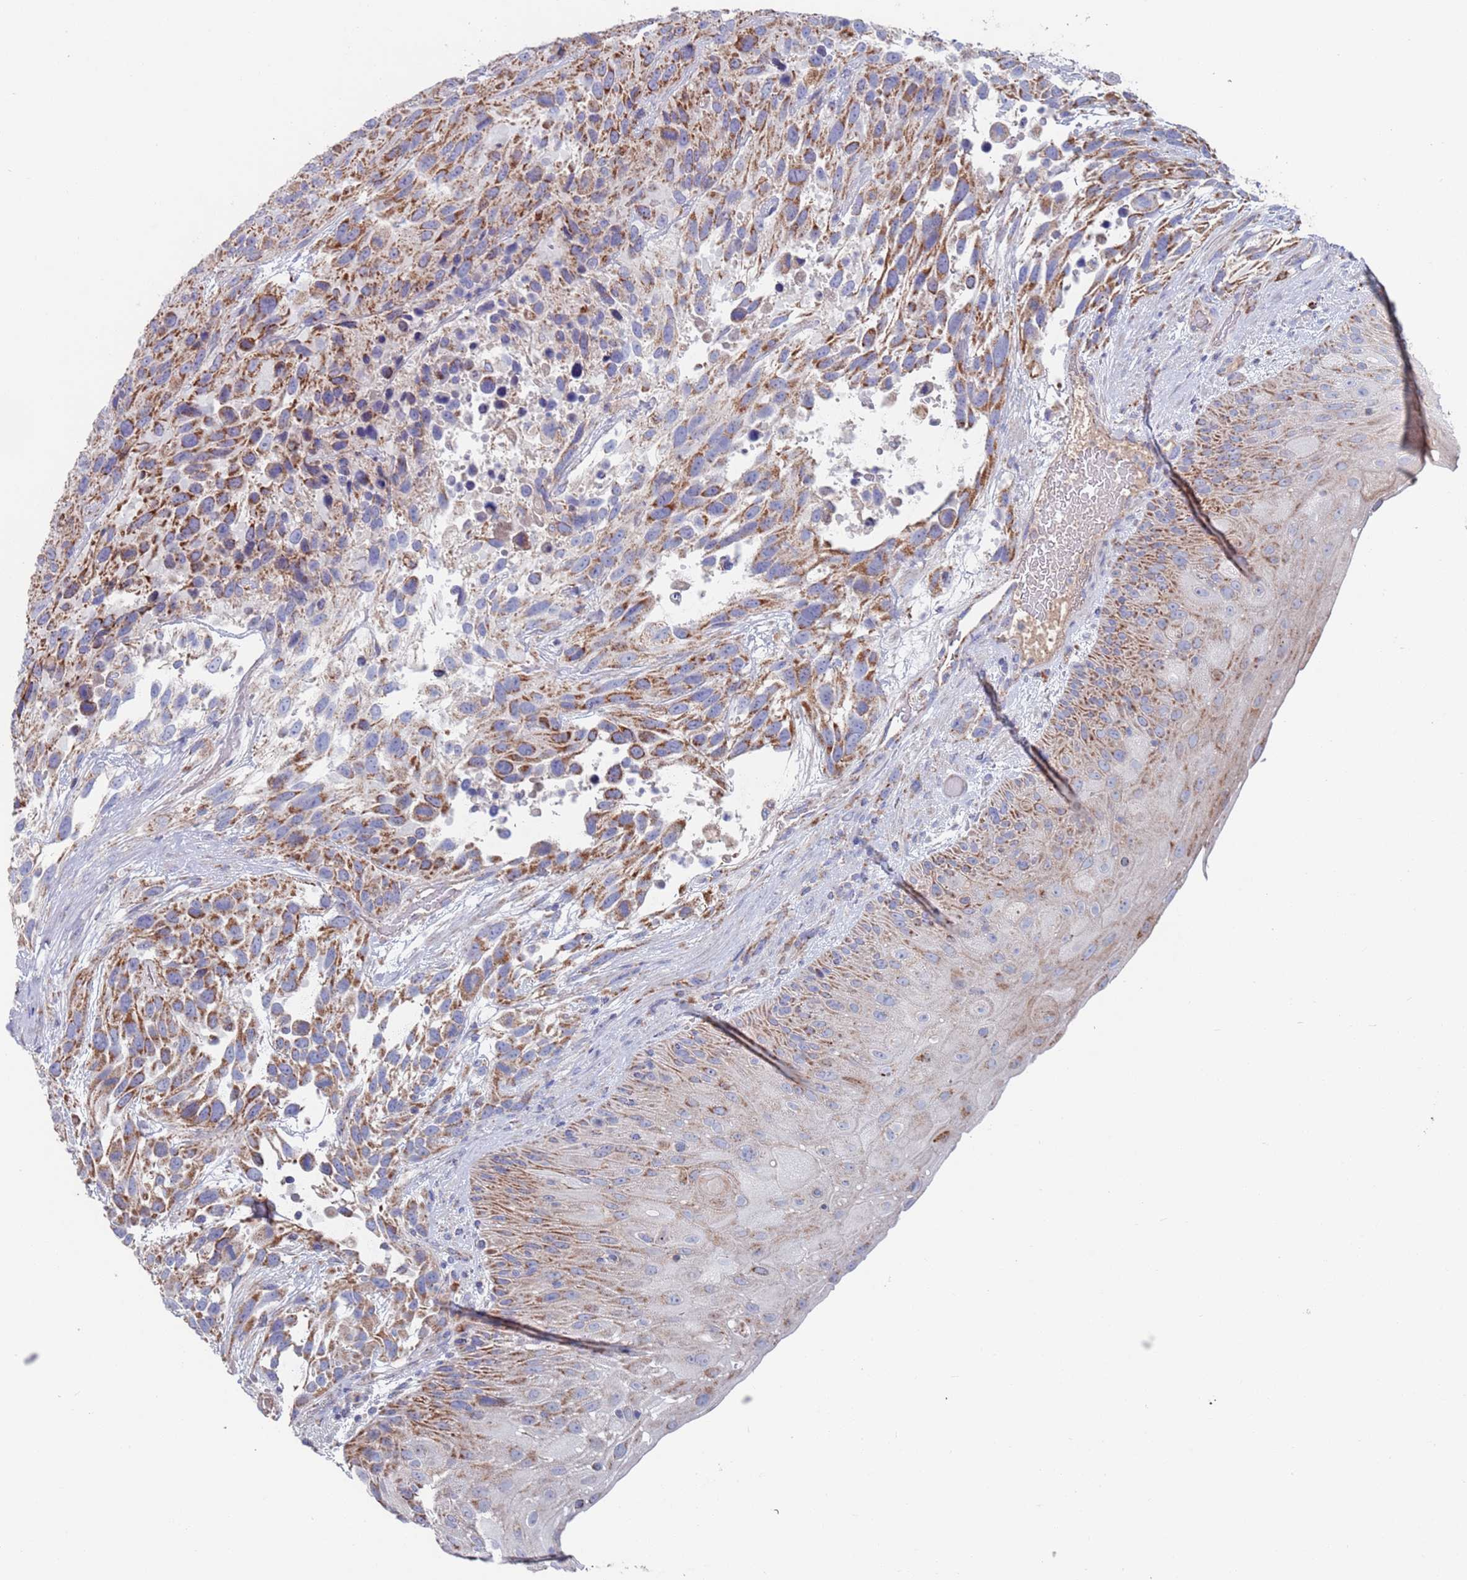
{"staining": {"intensity": "moderate", "quantity": ">75%", "location": "cytoplasmic/membranous"}, "tissue": "urothelial cancer", "cell_type": "Tumor cells", "image_type": "cancer", "snomed": [{"axis": "morphology", "description": "Urothelial carcinoma, High grade"}, {"axis": "topography", "description": "Urinary bladder"}], "caption": "Urothelial cancer stained with a protein marker exhibits moderate staining in tumor cells.", "gene": "MRPL22", "patient": {"sex": "female", "age": 70}}